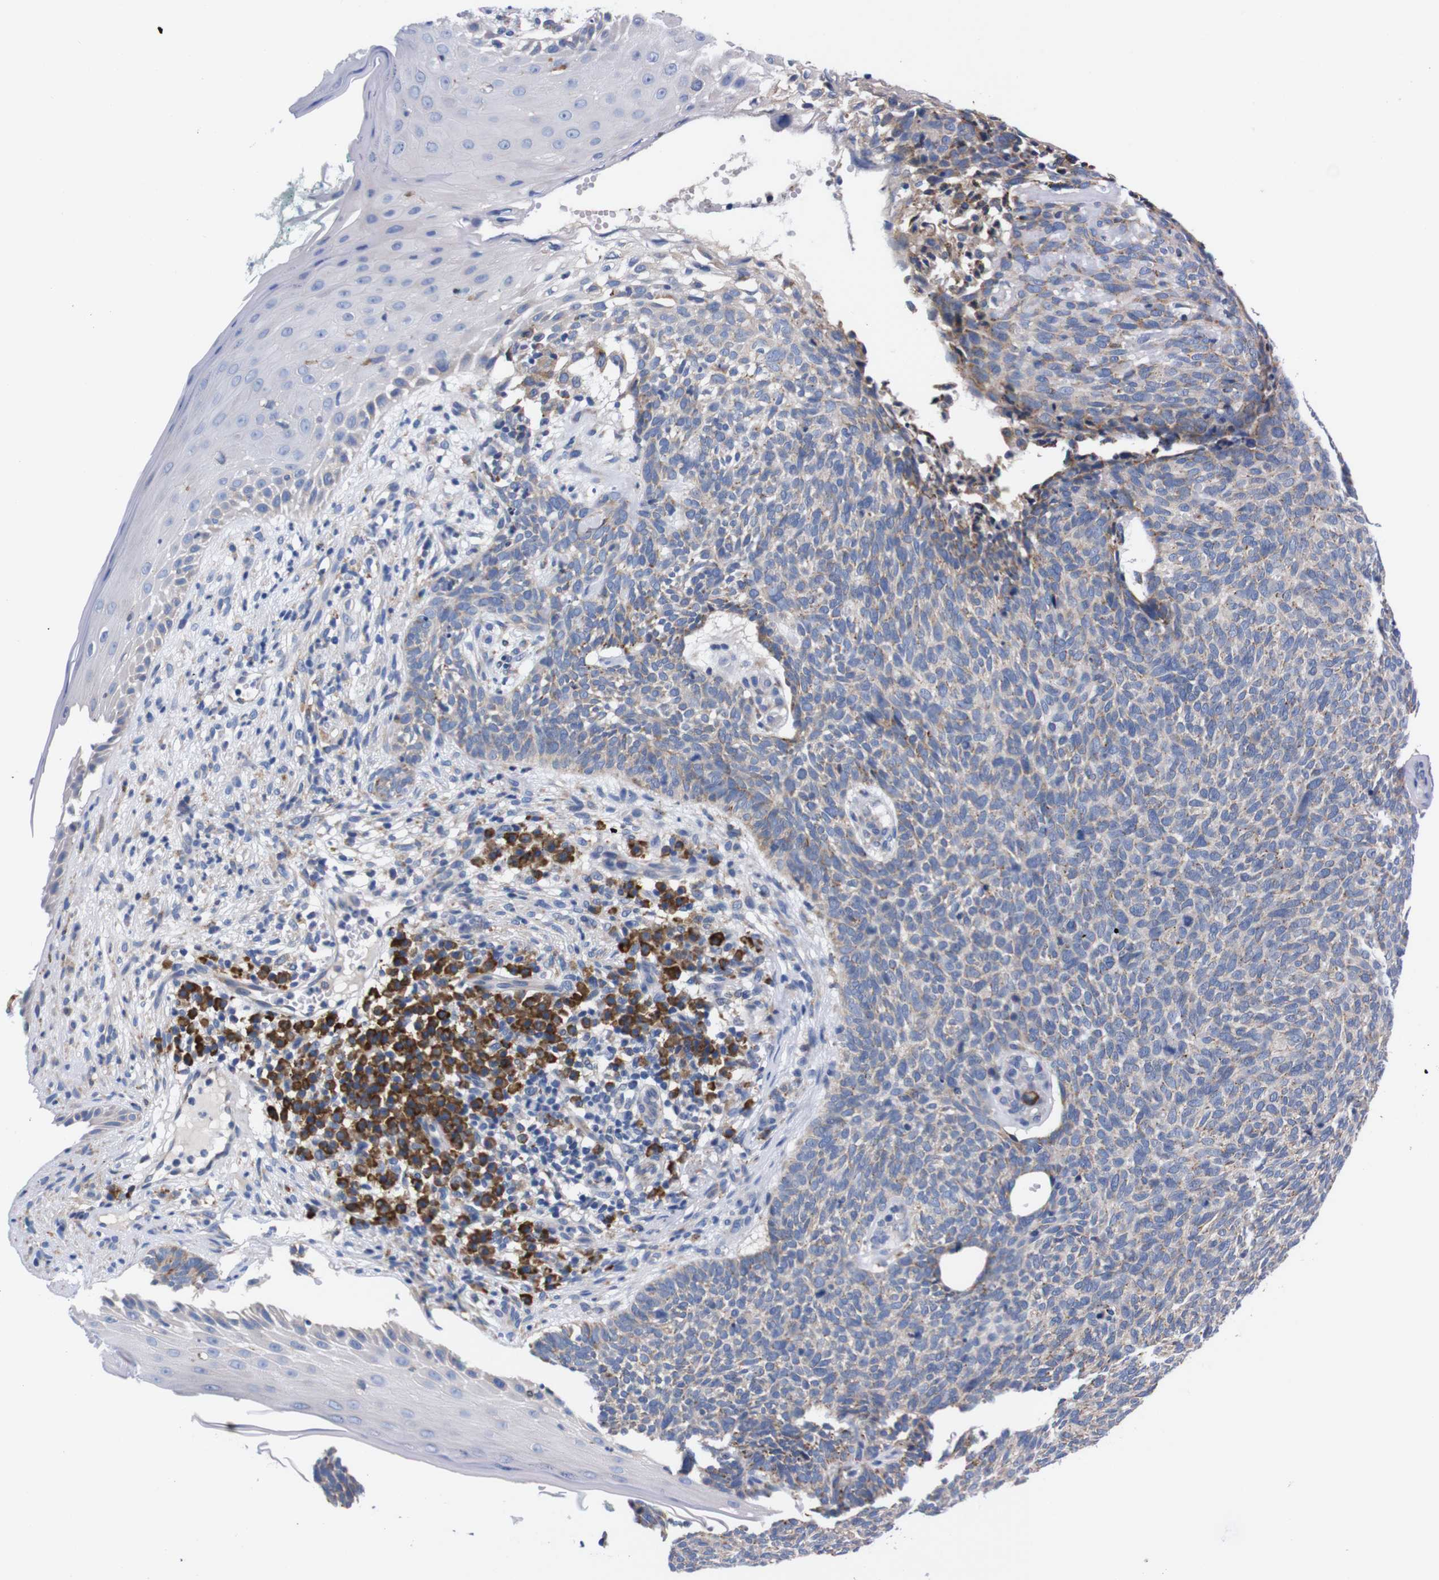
{"staining": {"intensity": "negative", "quantity": "none", "location": "none"}, "tissue": "skin cancer", "cell_type": "Tumor cells", "image_type": "cancer", "snomed": [{"axis": "morphology", "description": "Basal cell carcinoma"}, {"axis": "topography", "description": "Skin"}], "caption": "Skin cancer was stained to show a protein in brown. There is no significant positivity in tumor cells.", "gene": "NEBL", "patient": {"sex": "female", "age": 84}}